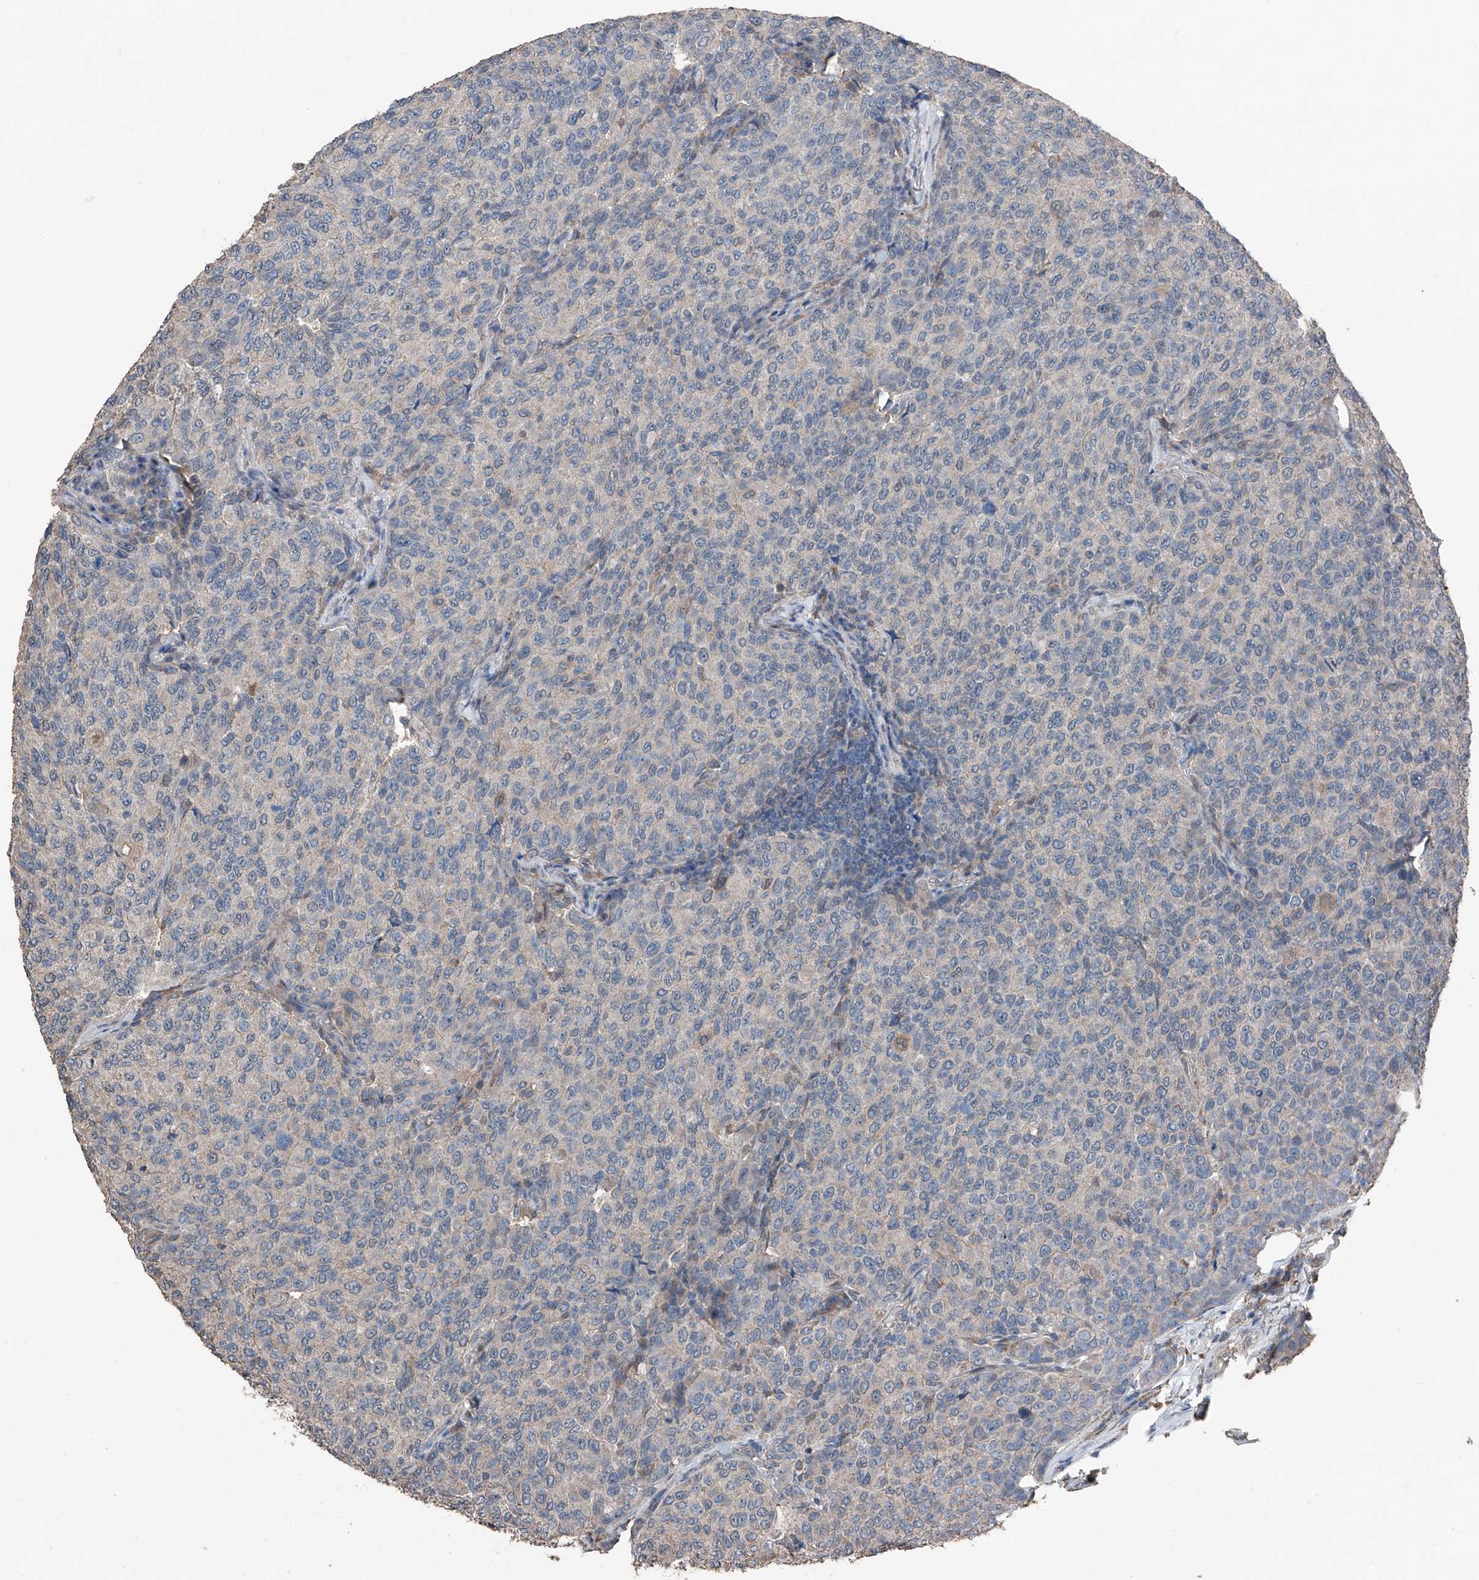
{"staining": {"intensity": "negative", "quantity": "none", "location": "none"}, "tissue": "breast cancer", "cell_type": "Tumor cells", "image_type": "cancer", "snomed": [{"axis": "morphology", "description": "Duct carcinoma"}, {"axis": "topography", "description": "Breast"}], "caption": "An image of human breast cancer is negative for staining in tumor cells.", "gene": "MAMLD1", "patient": {"sex": "female", "age": 55}}